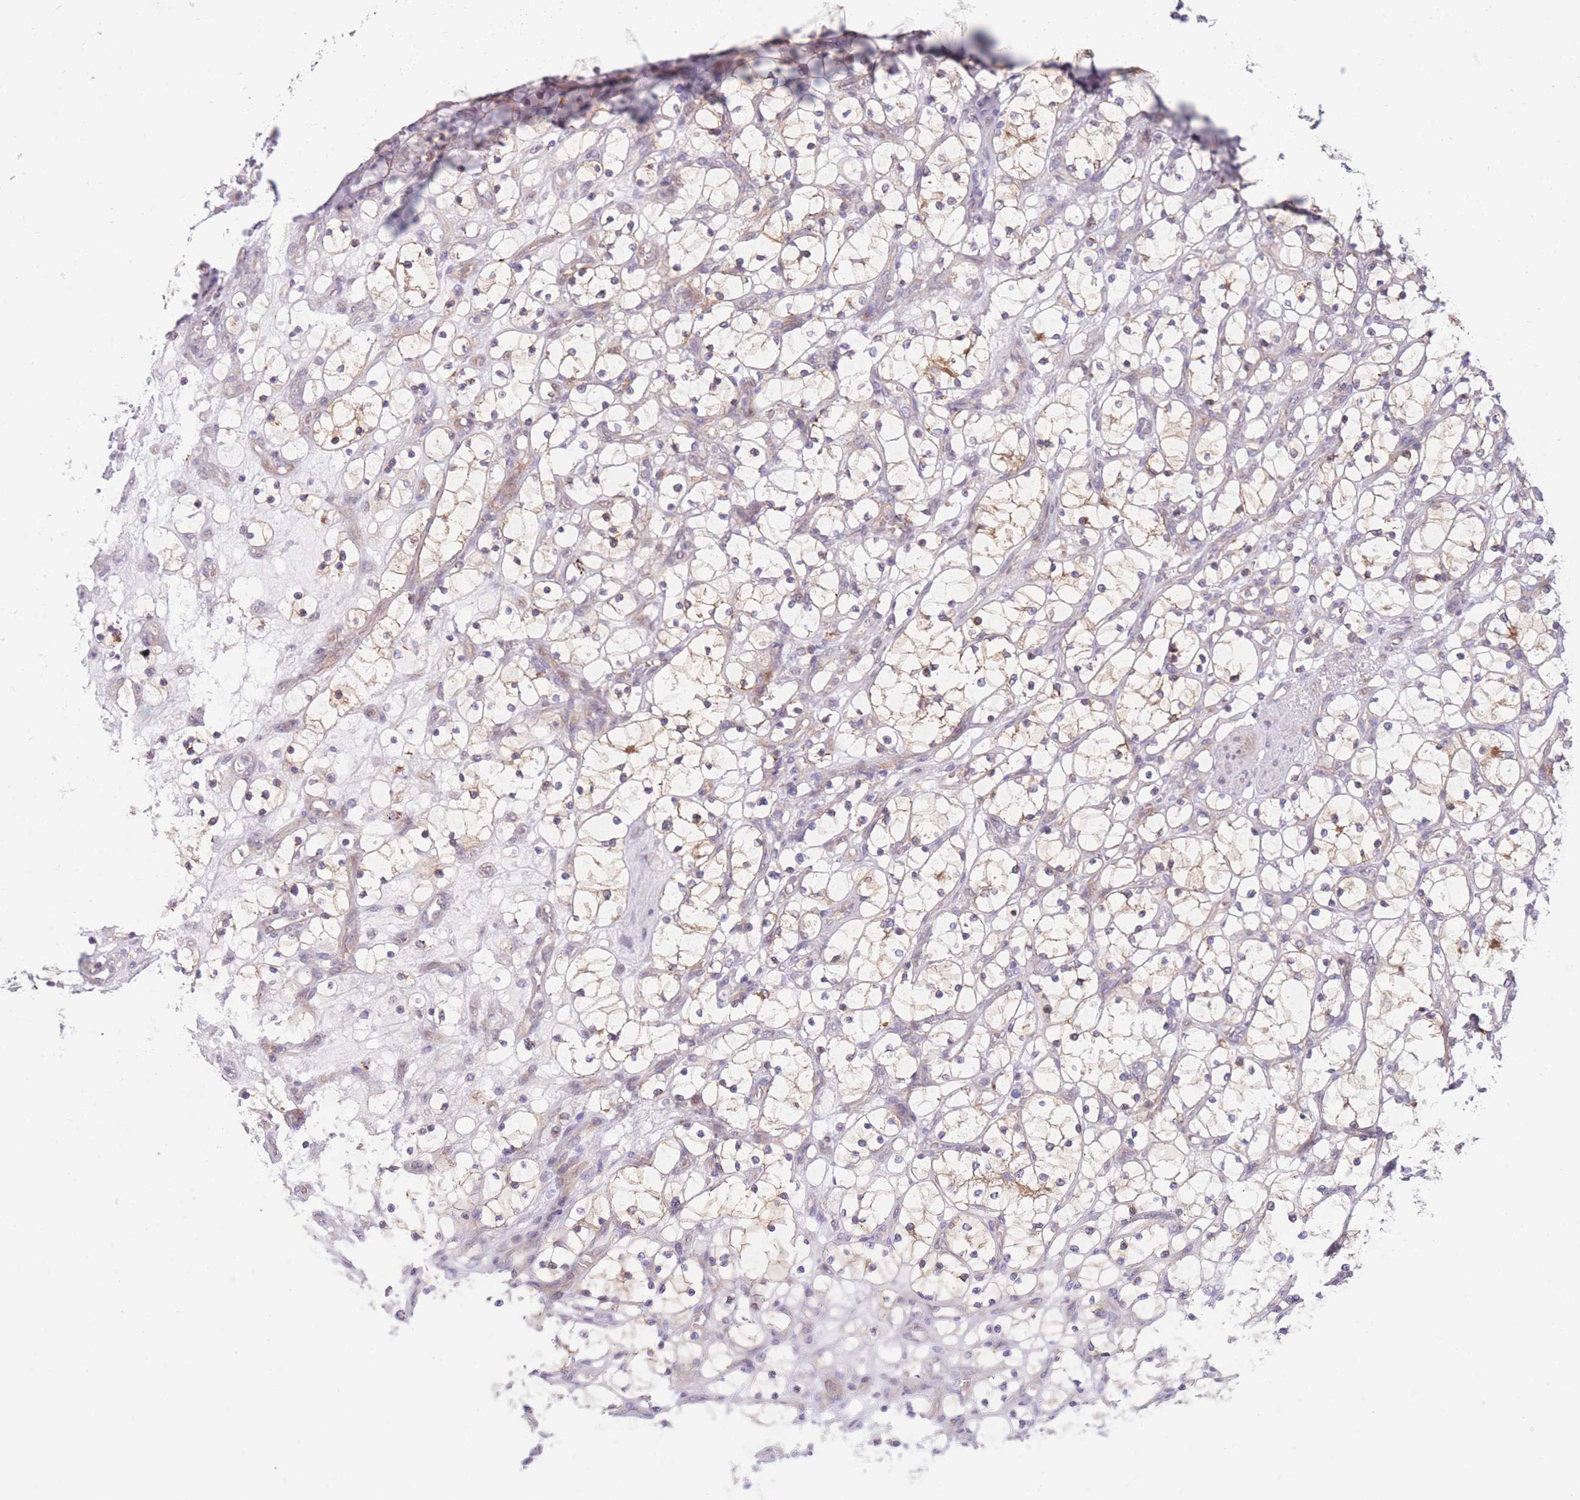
{"staining": {"intensity": "weak", "quantity": "<25%", "location": "cytoplasmic/membranous"}, "tissue": "renal cancer", "cell_type": "Tumor cells", "image_type": "cancer", "snomed": [{"axis": "morphology", "description": "Adenocarcinoma, NOS"}, {"axis": "topography", "description": "Kidney"}], "caption": "Immunohistochemistry (IHC) of human renal cancer (adenocarcinoma) displays no staining in tumor cells. The staining was performed using DAB (3,3'-diaminobenzidine) to visualize the protein expression in brown, while the nuclei were stained in blue with hematoxylin (Magnification: 20x).", "gene": "PDE4A", "patient": {"sex": "female", "age": 69}}